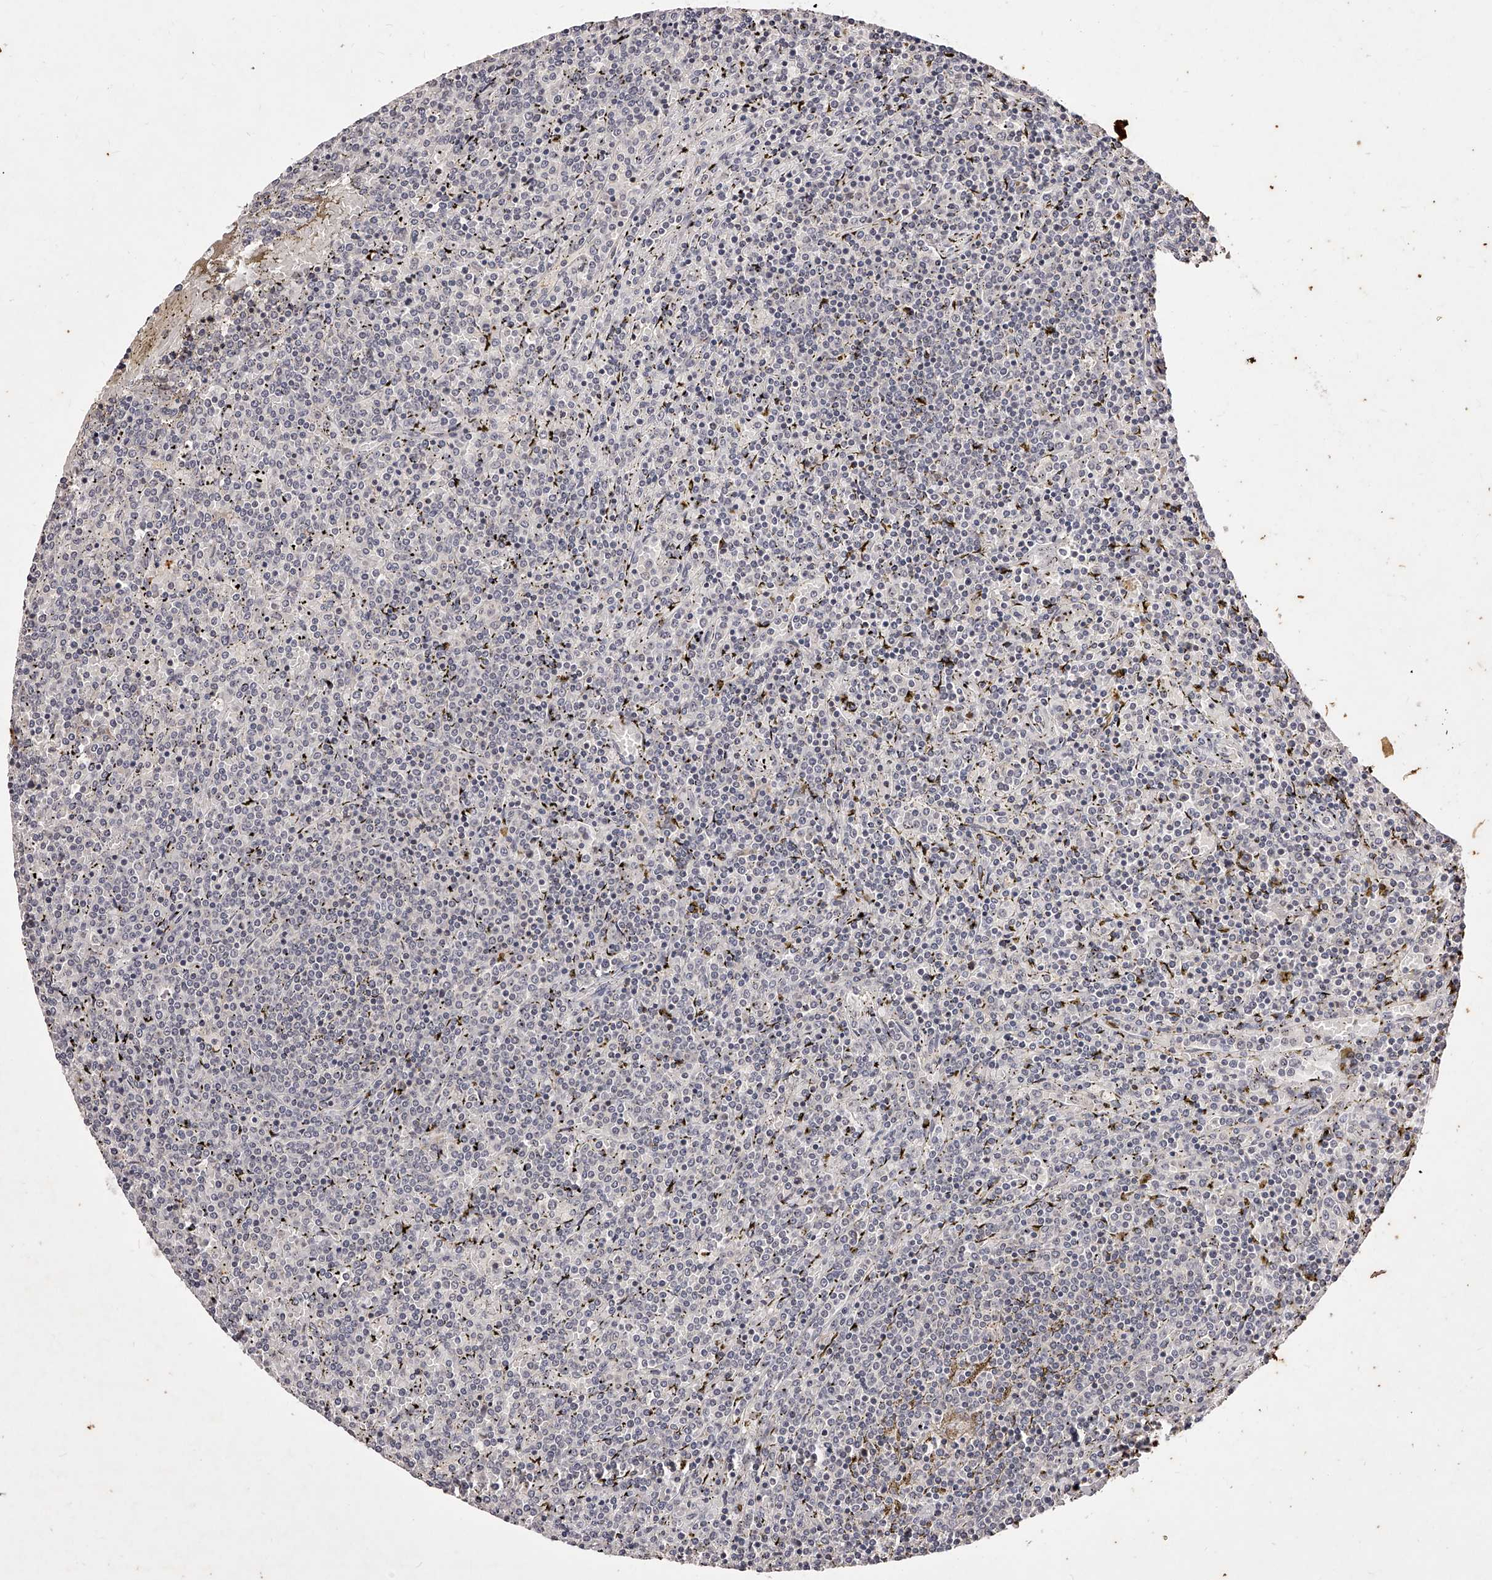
{"staining": {"intensity": "negative", "quantity": "none", "location": "none"}, "tissue": "lymphoma", "cell_type": "Tumor cells", "image_type": "cancer", "snomed": [{"axis": "morphology", "description": "Malignant lymphoma, non-Hodgkin's type, Low grade"}, {"axis": "topography", "description": "Spleen"}], "caption": "There is no significant positivity in tumor cells of malignant lymphoma, non-Hodgkin's type (low-grade).", "gene": "PHACTR1", "patient": {"sex": "female", "age": 19}}